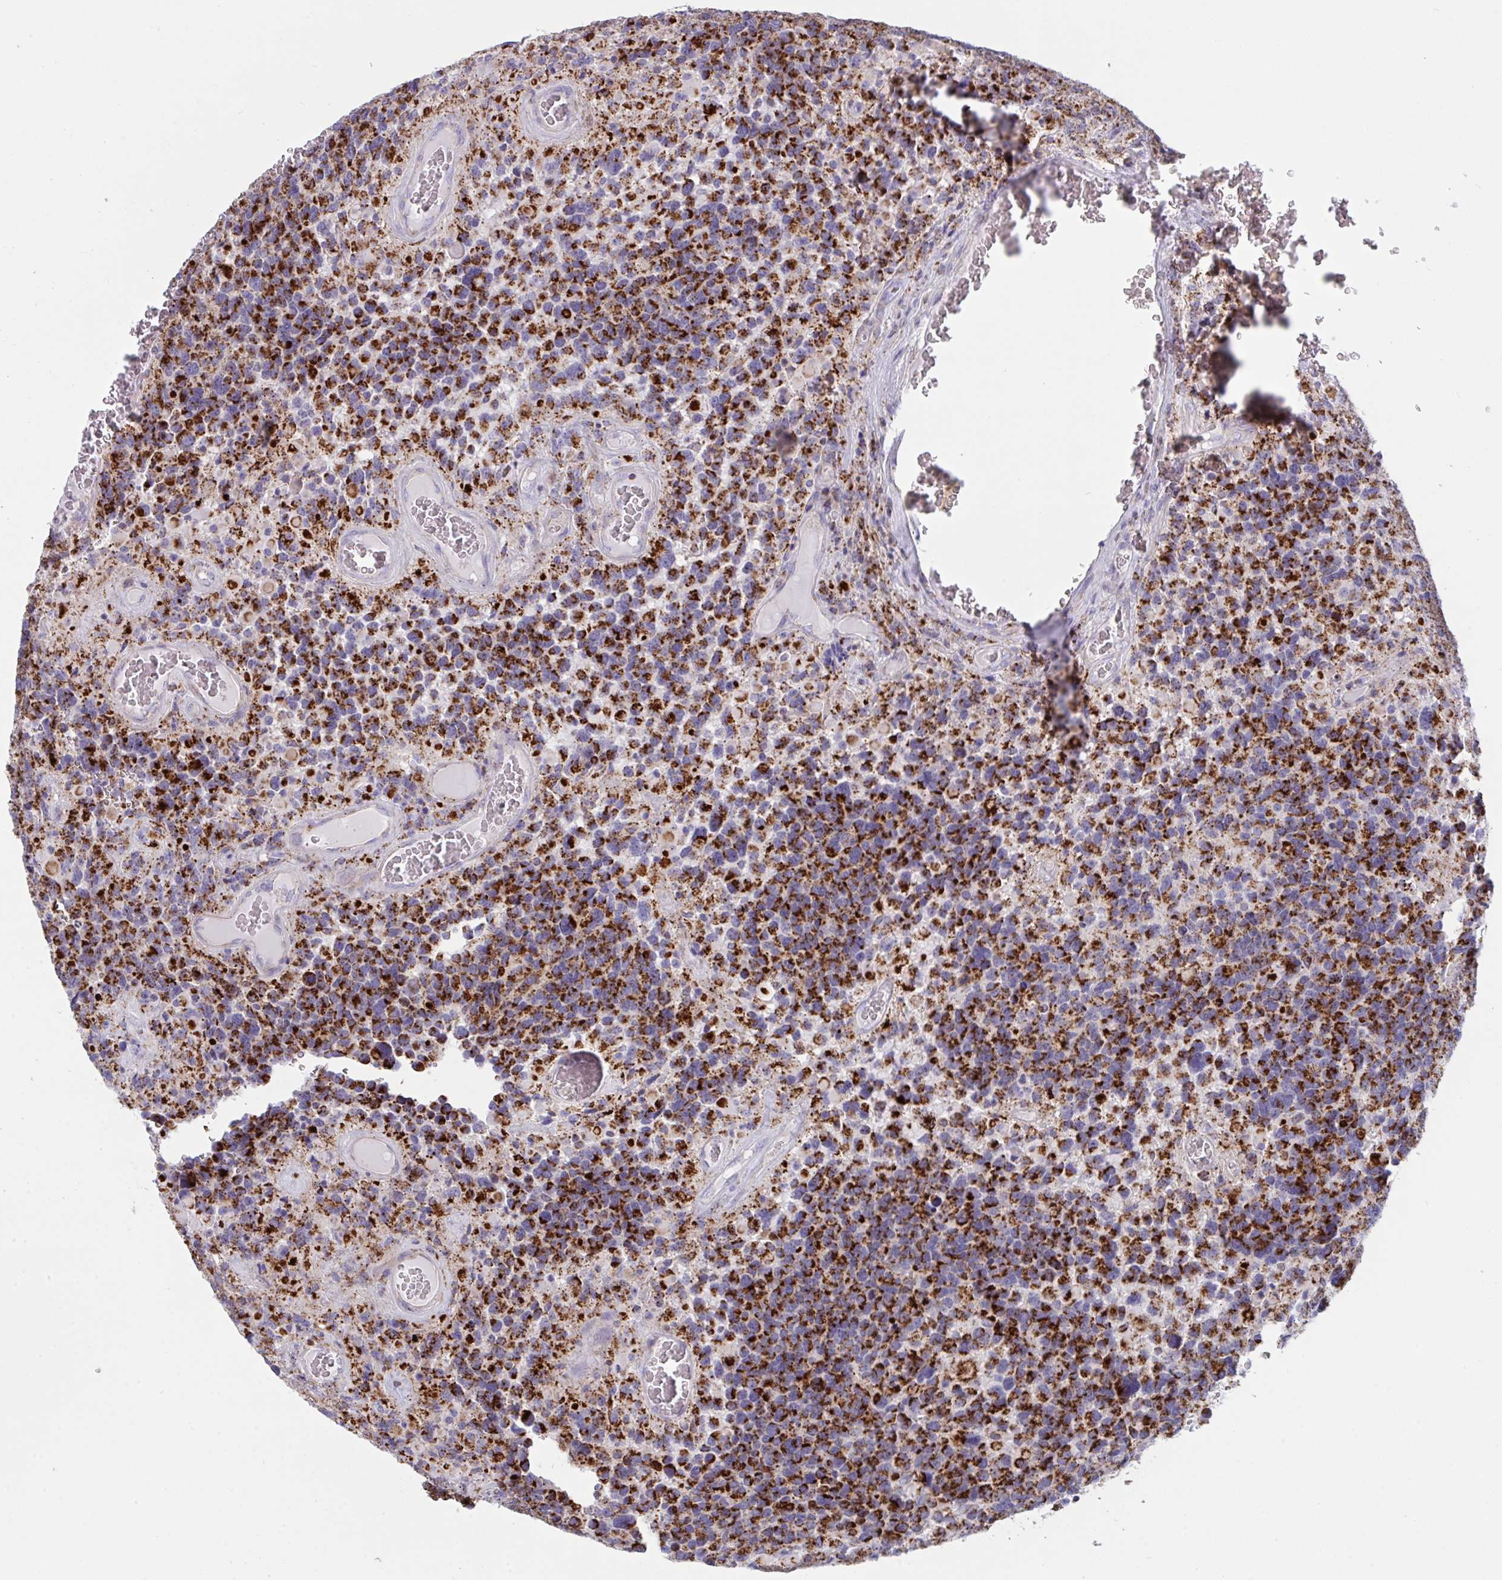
{"staining": {"intensity": "strong", "quantity": ">75%", "location": "cytoplasmic/membranous"}, "tissue": "glioma", "cell_type": "Tumor cells", "image_type": "cancer", "snomed": [{"axis": "morphology", "description": "Glioma, malignant, High grade"}, {"axis": "topography", "description": "Brain"}], "caption": "IHC (DAB) staining of human glioma displays strong cytoplasmic/membranous protein positivity in about >75% of tumor cells.", "gene": "MICOS10", "patient": {"sex": "female", "age": 40}}